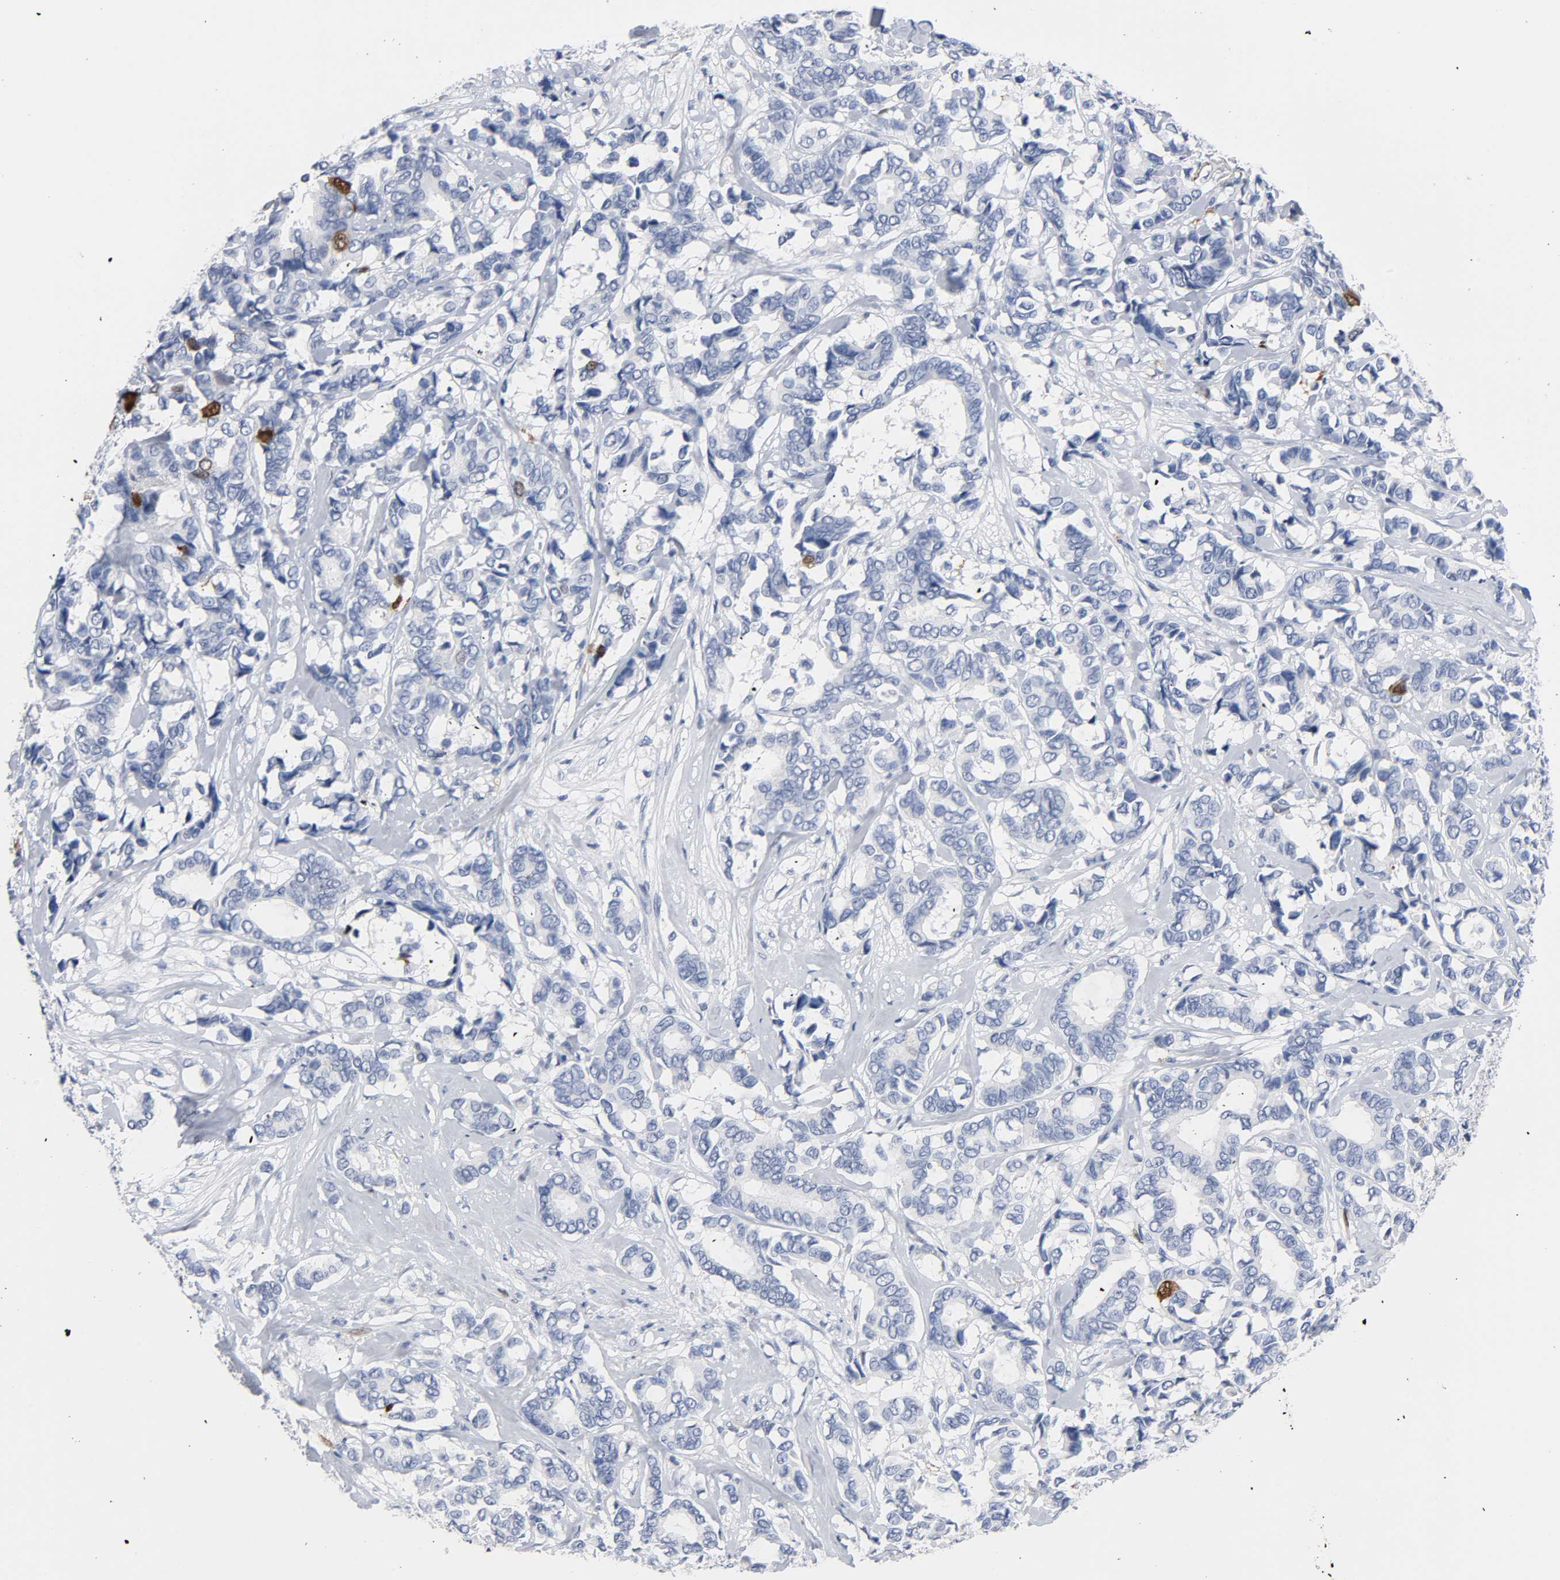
{"staining": {"intensity": "strong", "quantity": "<25%", "location": "cytoplasmic/membranous,nuclear"}, "tissue": "breast cancer", "cell_type": "Tumor cells", "image_type": "cancer", "snomed": [{"axis": "morphology", "description": "Duct carcinoma"}, {"axis": "topography", "description": "Breast"}], "caption": "A photomicrograph of human breast cancer stained for a protein displays strong cytoplasmic/membranous and nuclear brown staining in tumor cells.", "gene": "CDC20", "patient": {"sex": "female", "age": 87}}